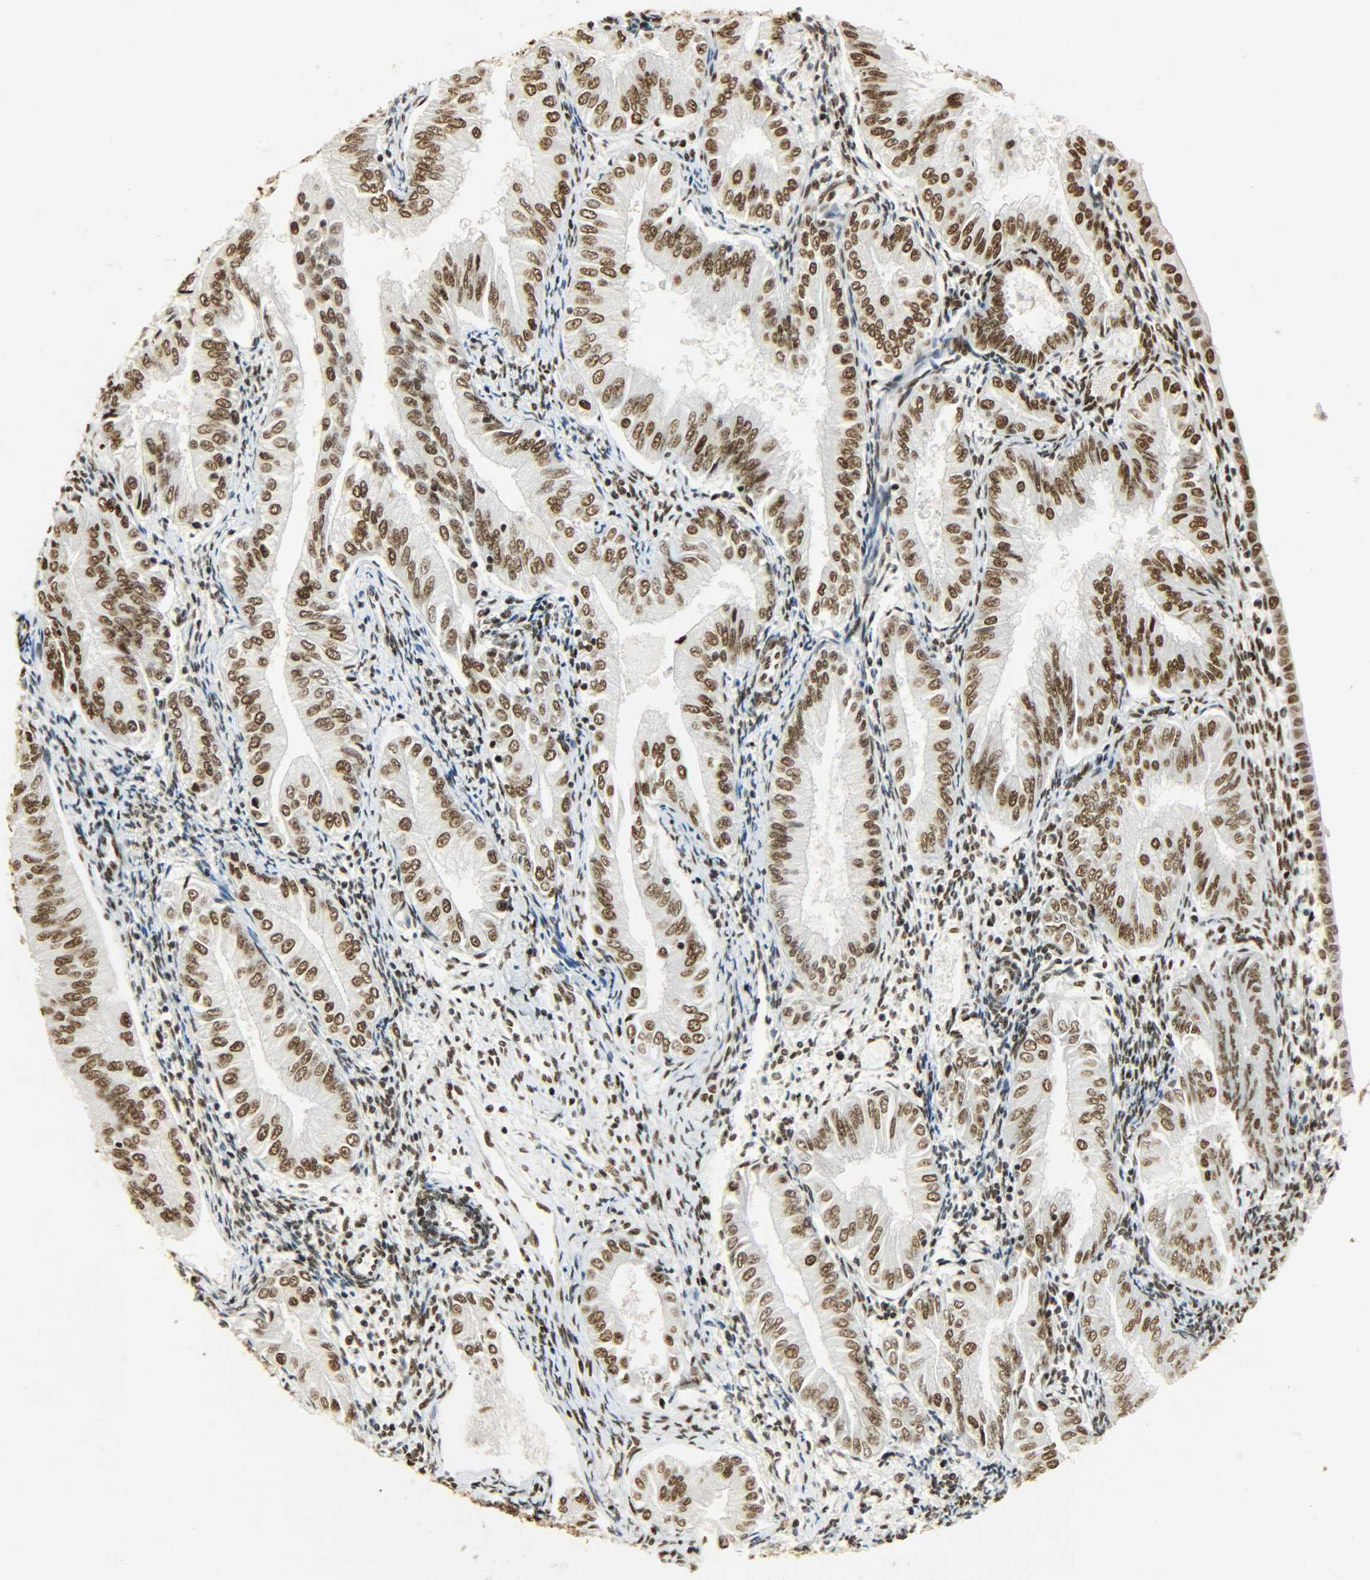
{"staining": {"intensity": "strong", "quantity": ">75%", "location": "nuclear"}, "tissue": "endometrial cancer", "cell_type": "Tumor cells", "image_type": "cancer", "snomed": [{"axis": "morphology", "description": "Adenocarcinoma, NOS"}, {"axis": "topography", "description": "Endometrium"}], "caption": "About >75% of tumor cells in human adenocarcinoma (endometrial) exhibit strong nuclear protein positivity as visualized by brown immunohistochemical staining.", "gene": "KHDRBS1", "patient": {"sex": "female", "age": 53}}